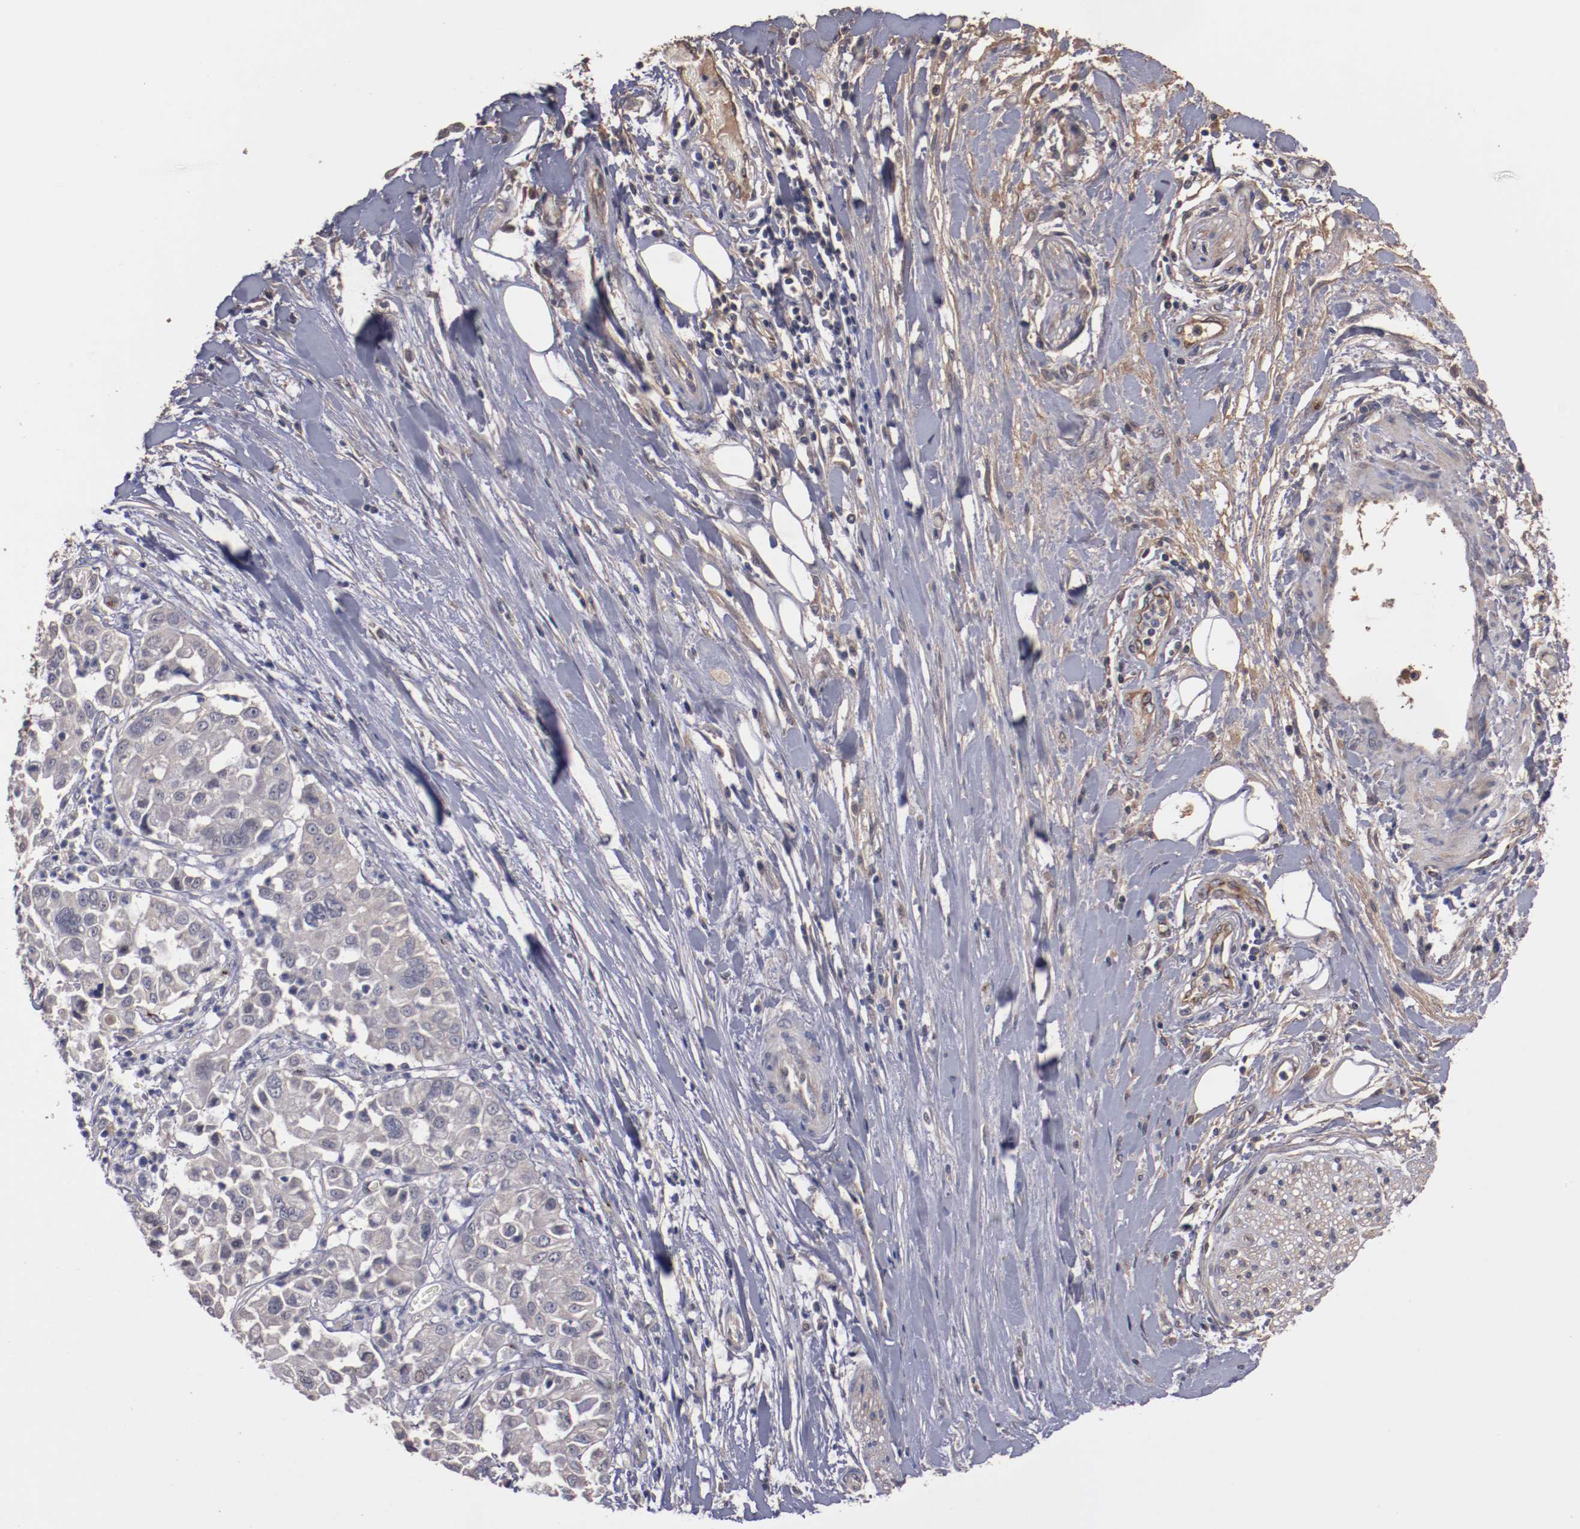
{"staining": {"intensity": "weak", "quantity": ">75%", "location": "cytoplasmic/membranous"}, "tissue": "pancreatic cancer", "cell_type": "Tumor cells", "image_type": "cancer", "snomed": [{"axis": "morphology", "description": "Adenocarcinoma, NOS"}, {"axis": "topography", "description": "Pancreas"}], "caption": "A low amount of weak cytoplasmic/membranous expression is seen in about >75% of tumor cells in pancreatic cancer (adenocarcinoma) tissue.", "gene": "DIPK2B", "patient": {"sex": "female", "age": 52}}